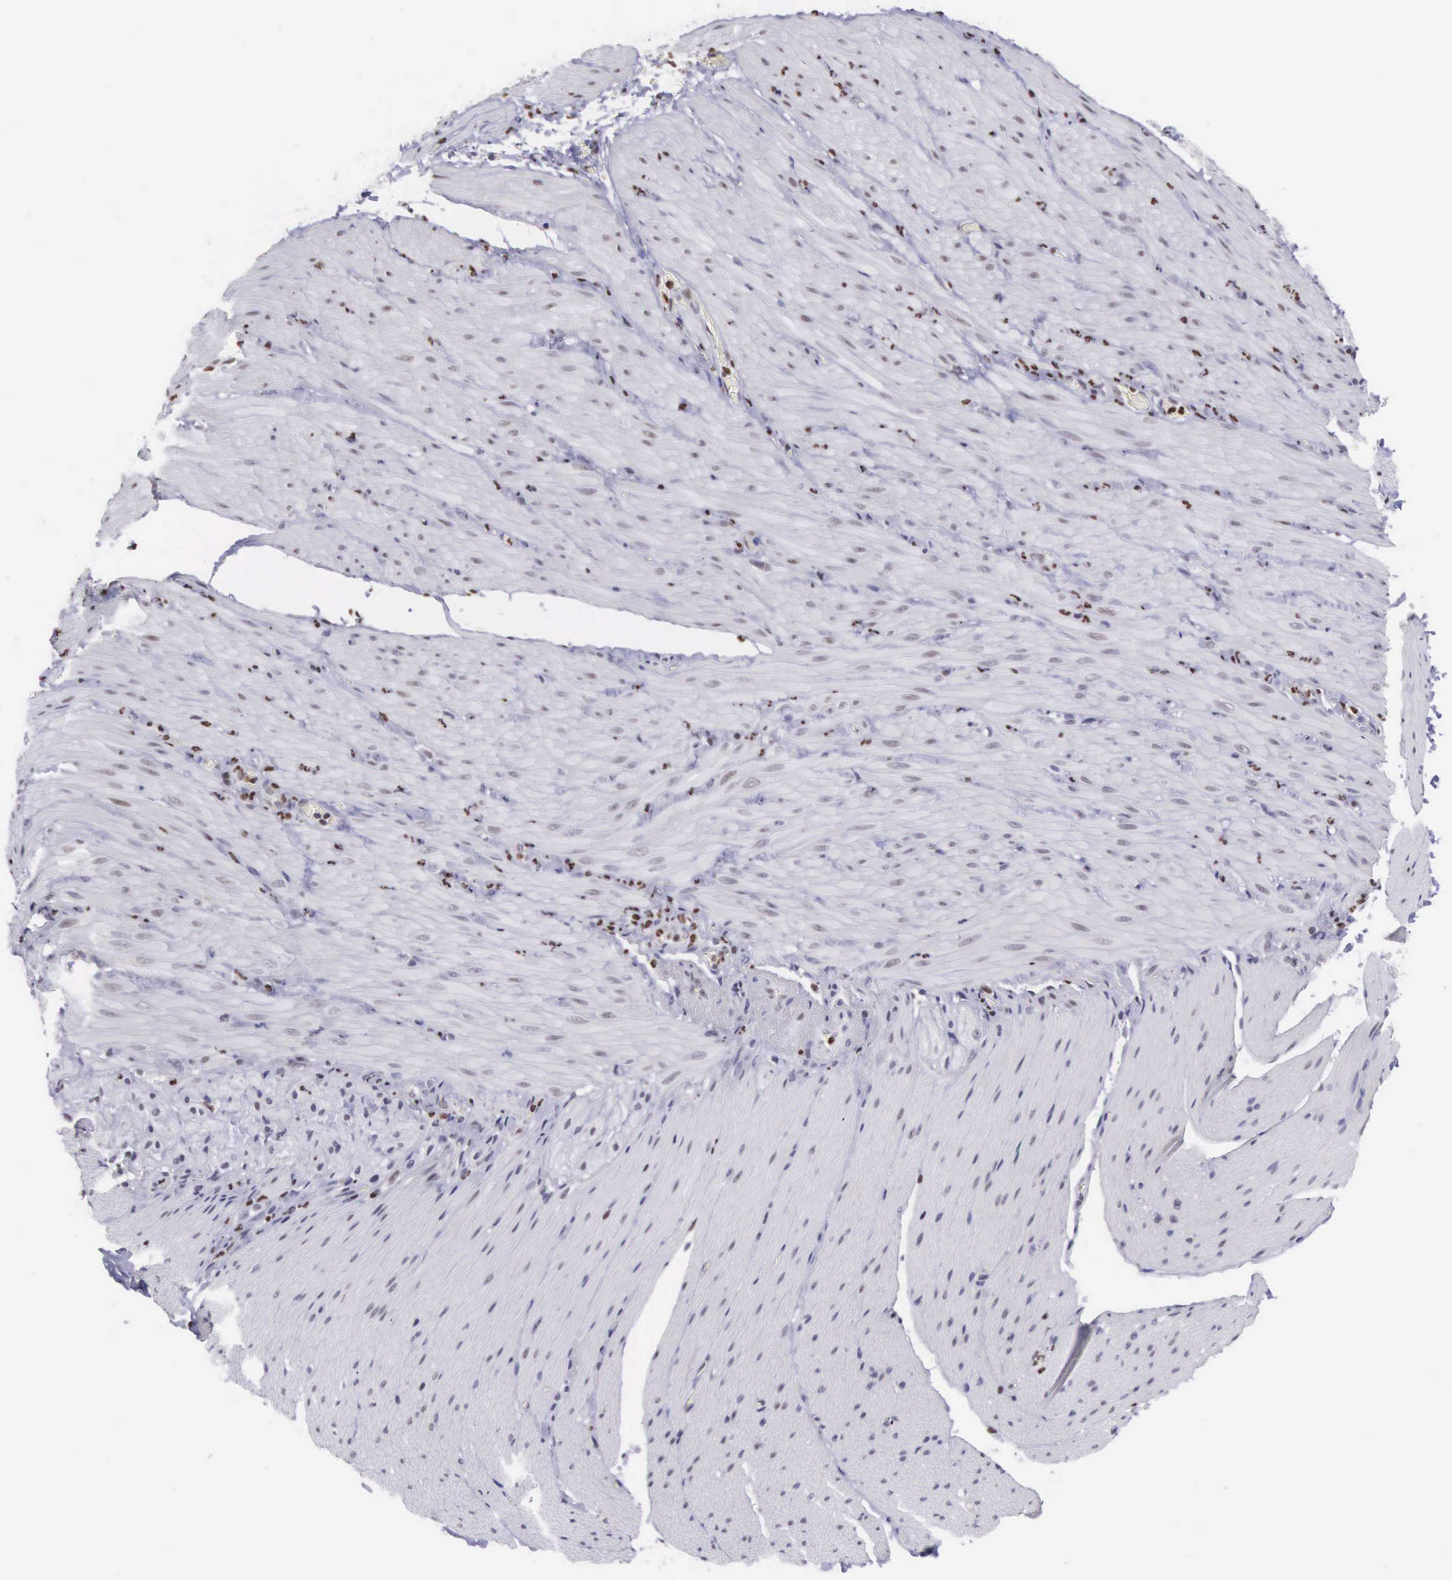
{"staining": {"intensity": "moderate", "quantity": "<25%", "location": "nuclear"}, "tissue": "smooth muscle", "cell_type": "Smooth muscle cells", "image_type": "normal", "snomed": [{"axis": "morphology", "description": "Normal tissue, NOS"}, {"axis": "topography", "description": "Duodenum"}], "caption": "Protein positivity by IHC displays moderate nuclear positivity in about <25% of smooth muscle cells in benign smooth muscle.", "gene": "VRK1", "patient": {"sex": "male", "age": 63}}